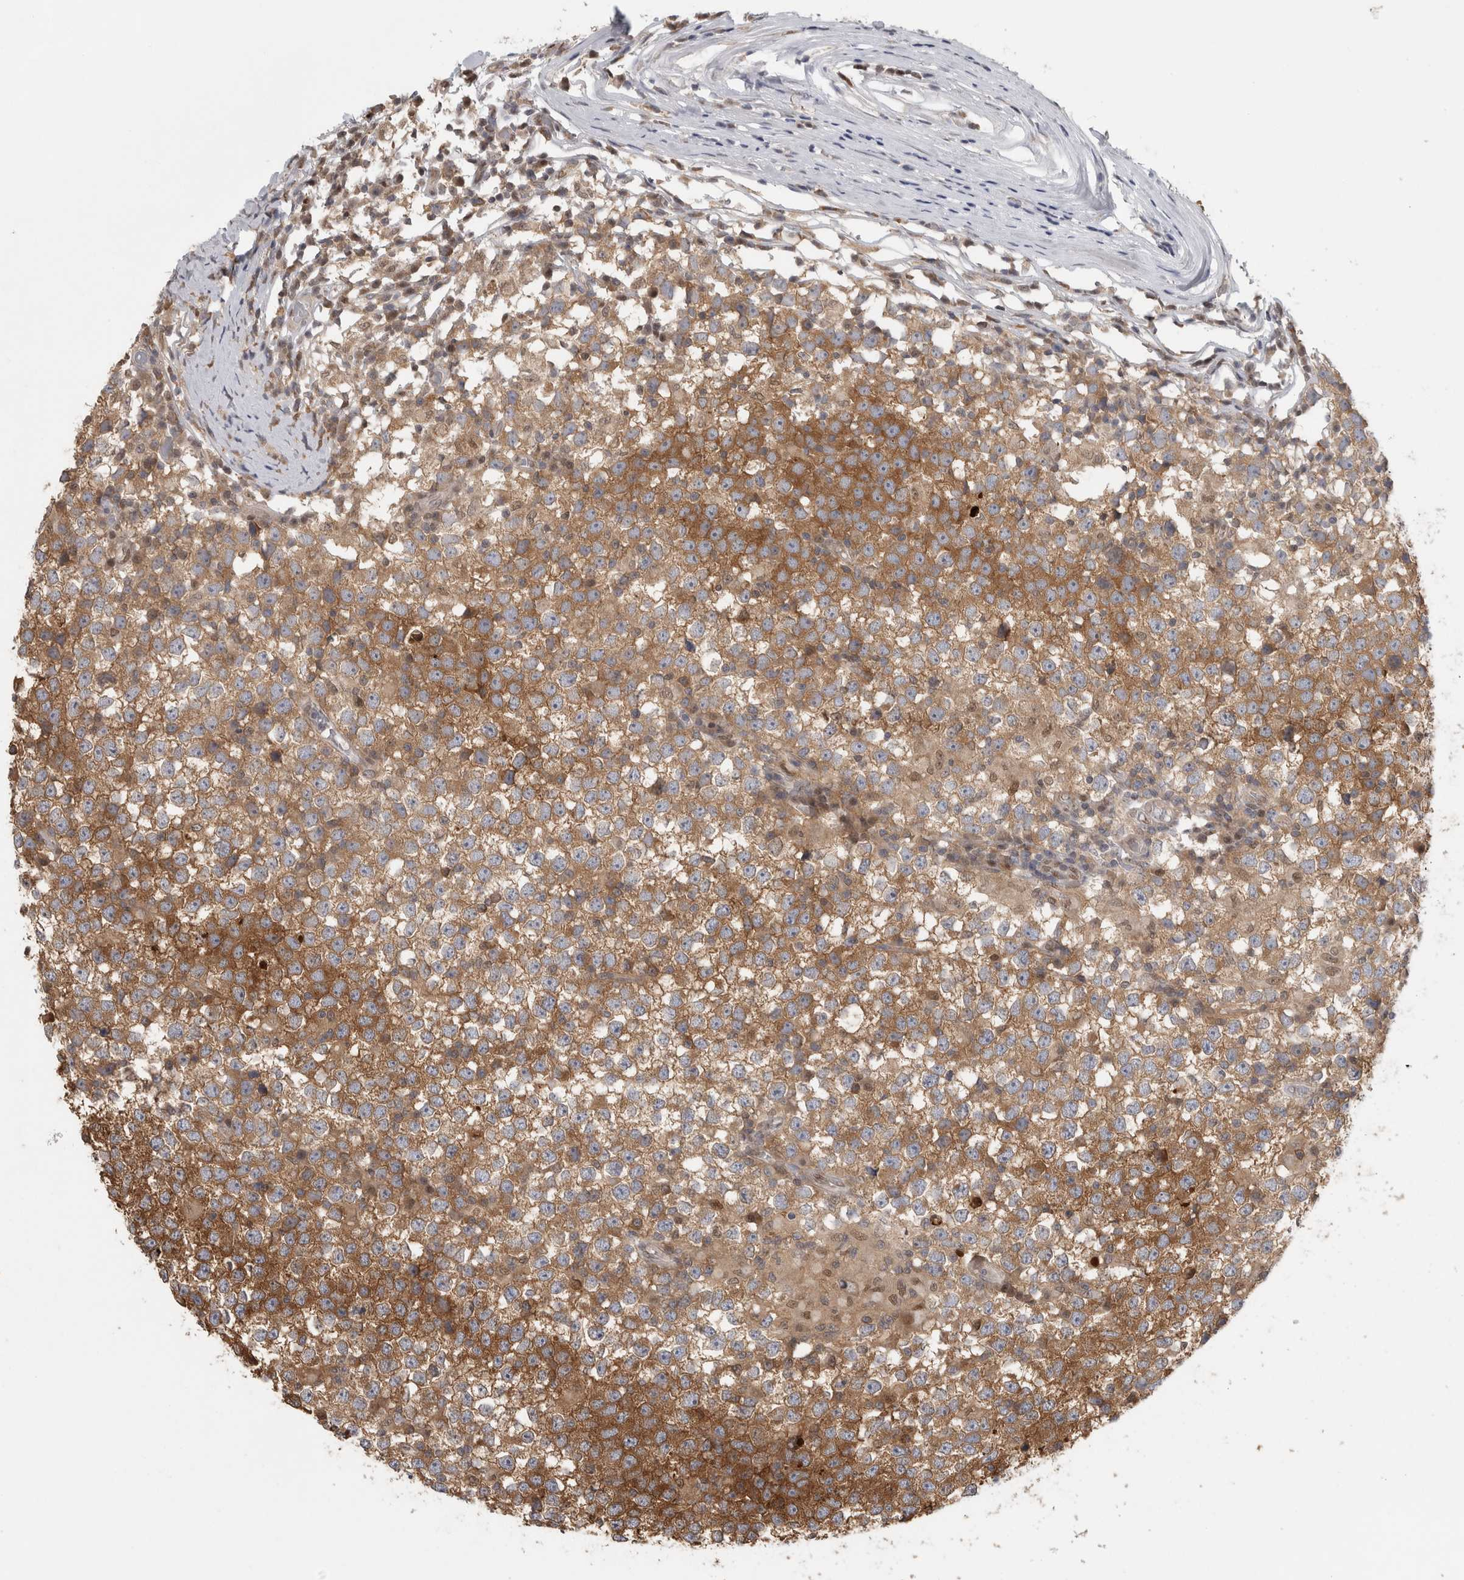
{"staining": {"intensity": "moderate", "quantity": ">75%", "location": "cytoplasmic/membranous"}, "tissue": "testis cancer", "cell_type": "Tumor cells", "image_type": "cancer", "snomed": [{"axis": "morphology", "description": "Seminoma, NOS"}, {"axis": "topography", "description": "Testis"}], "caption": "A photomicrograph showing moderate cytoplasmic/membranous expression in approximately >75% of tumor cells in testis cancer, as visualized by brown immunohistochemical staining.", "gene": "PIGP", "patient": {"sex": "male", "age": 65}}